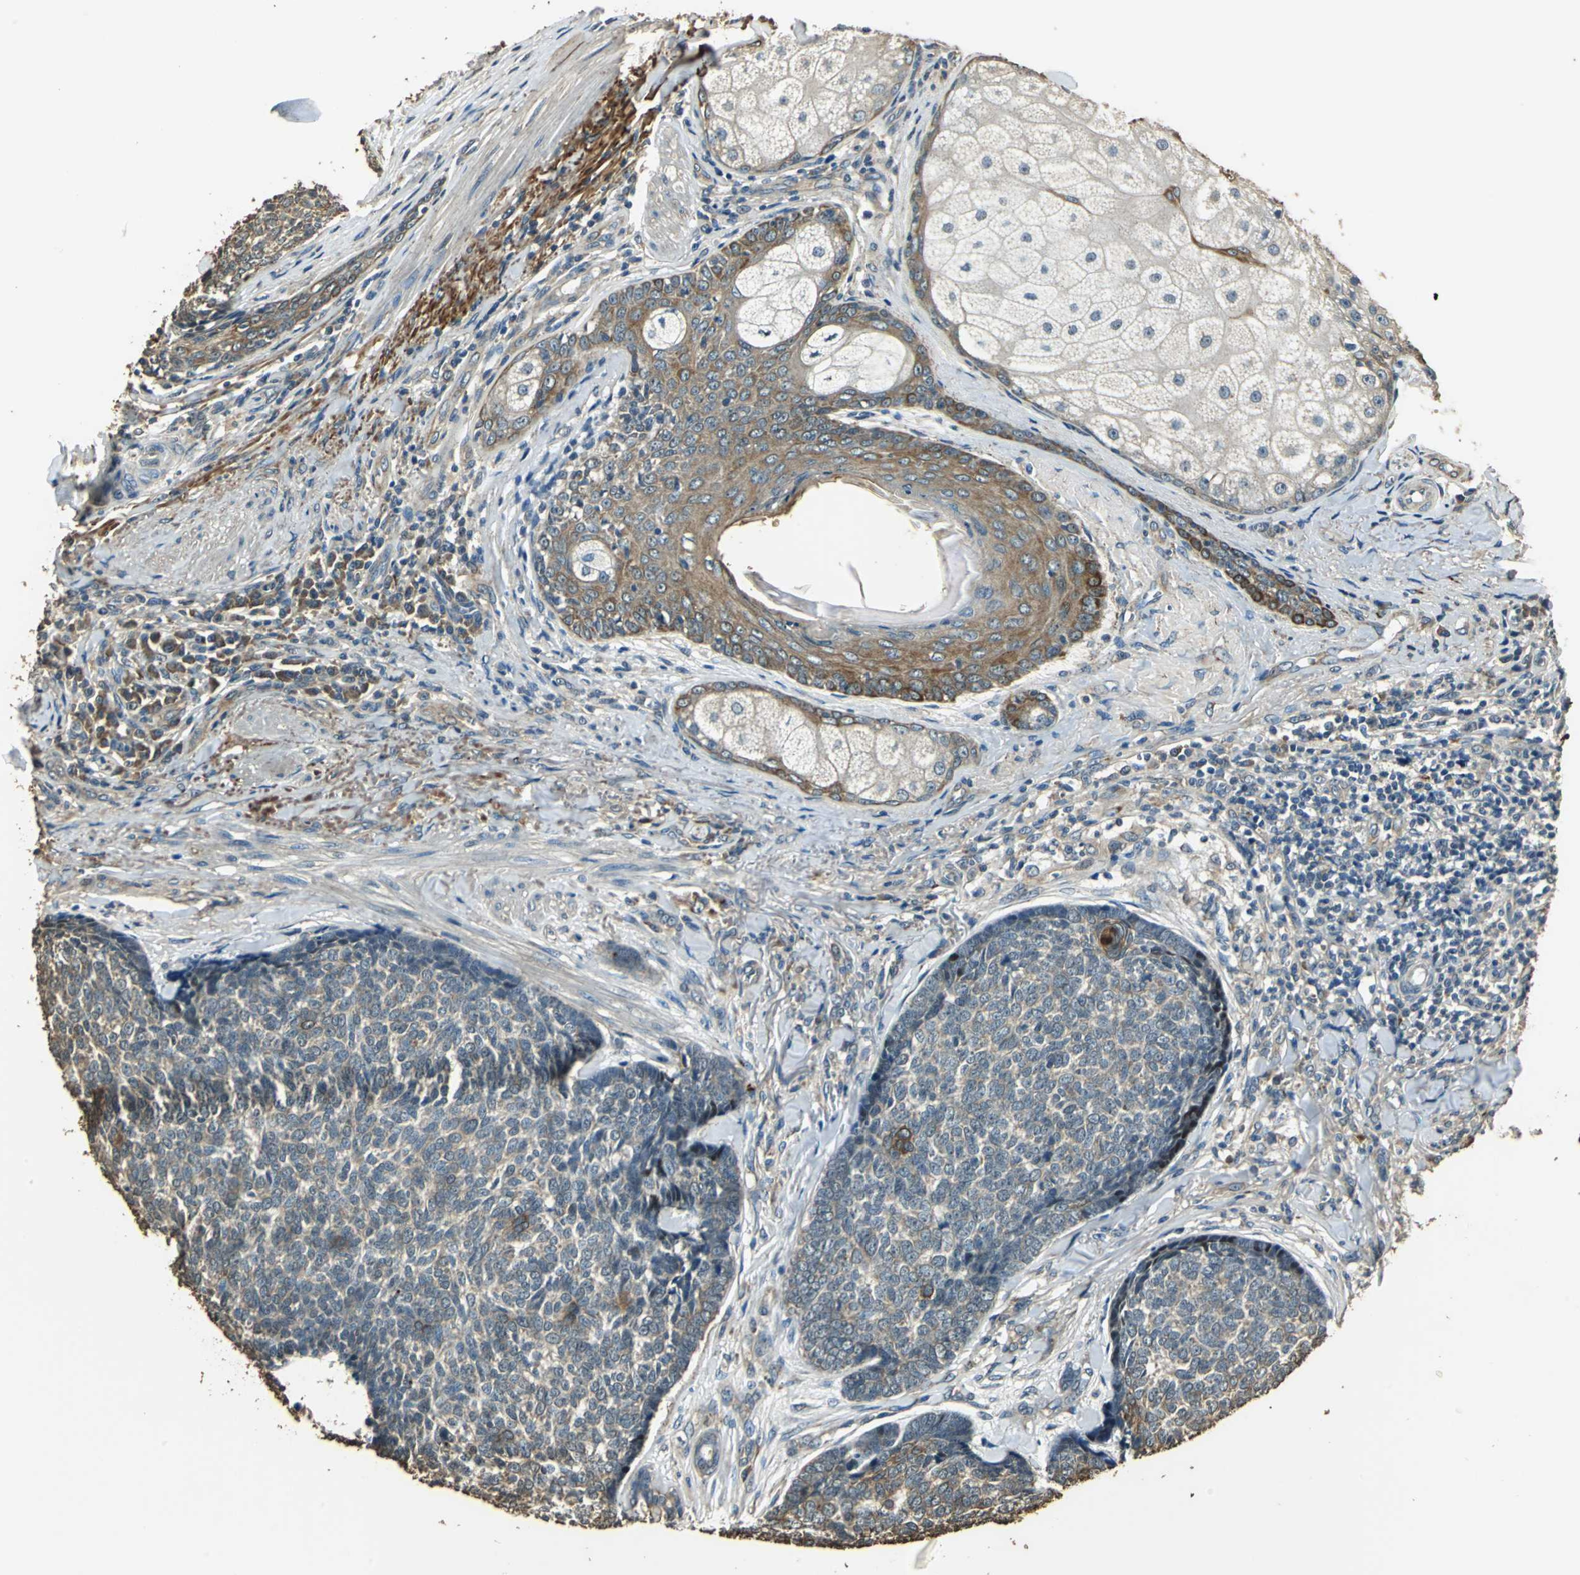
{"staining": {"intensity": "moderate", "quantity": ">75%", "location": "cytoplasmic/membranous"}, "tissue": "skin cancer", "cell_type": "Tumor cells", "image_type": "cancer", "snomed": [{"axis": "morphology", "description": "Basal cell carcinoma"}, {"axis": "topography", "description": "Skin"}], "caption": "Human skin basal cell carcinoma stained with a brown dye exhibits moderate cytoplasmic/membranous positive staining in approximately >75% of tumor cells.", "gene": "TMPRSS4", "patient": {"sex": "male", "age": 84}}